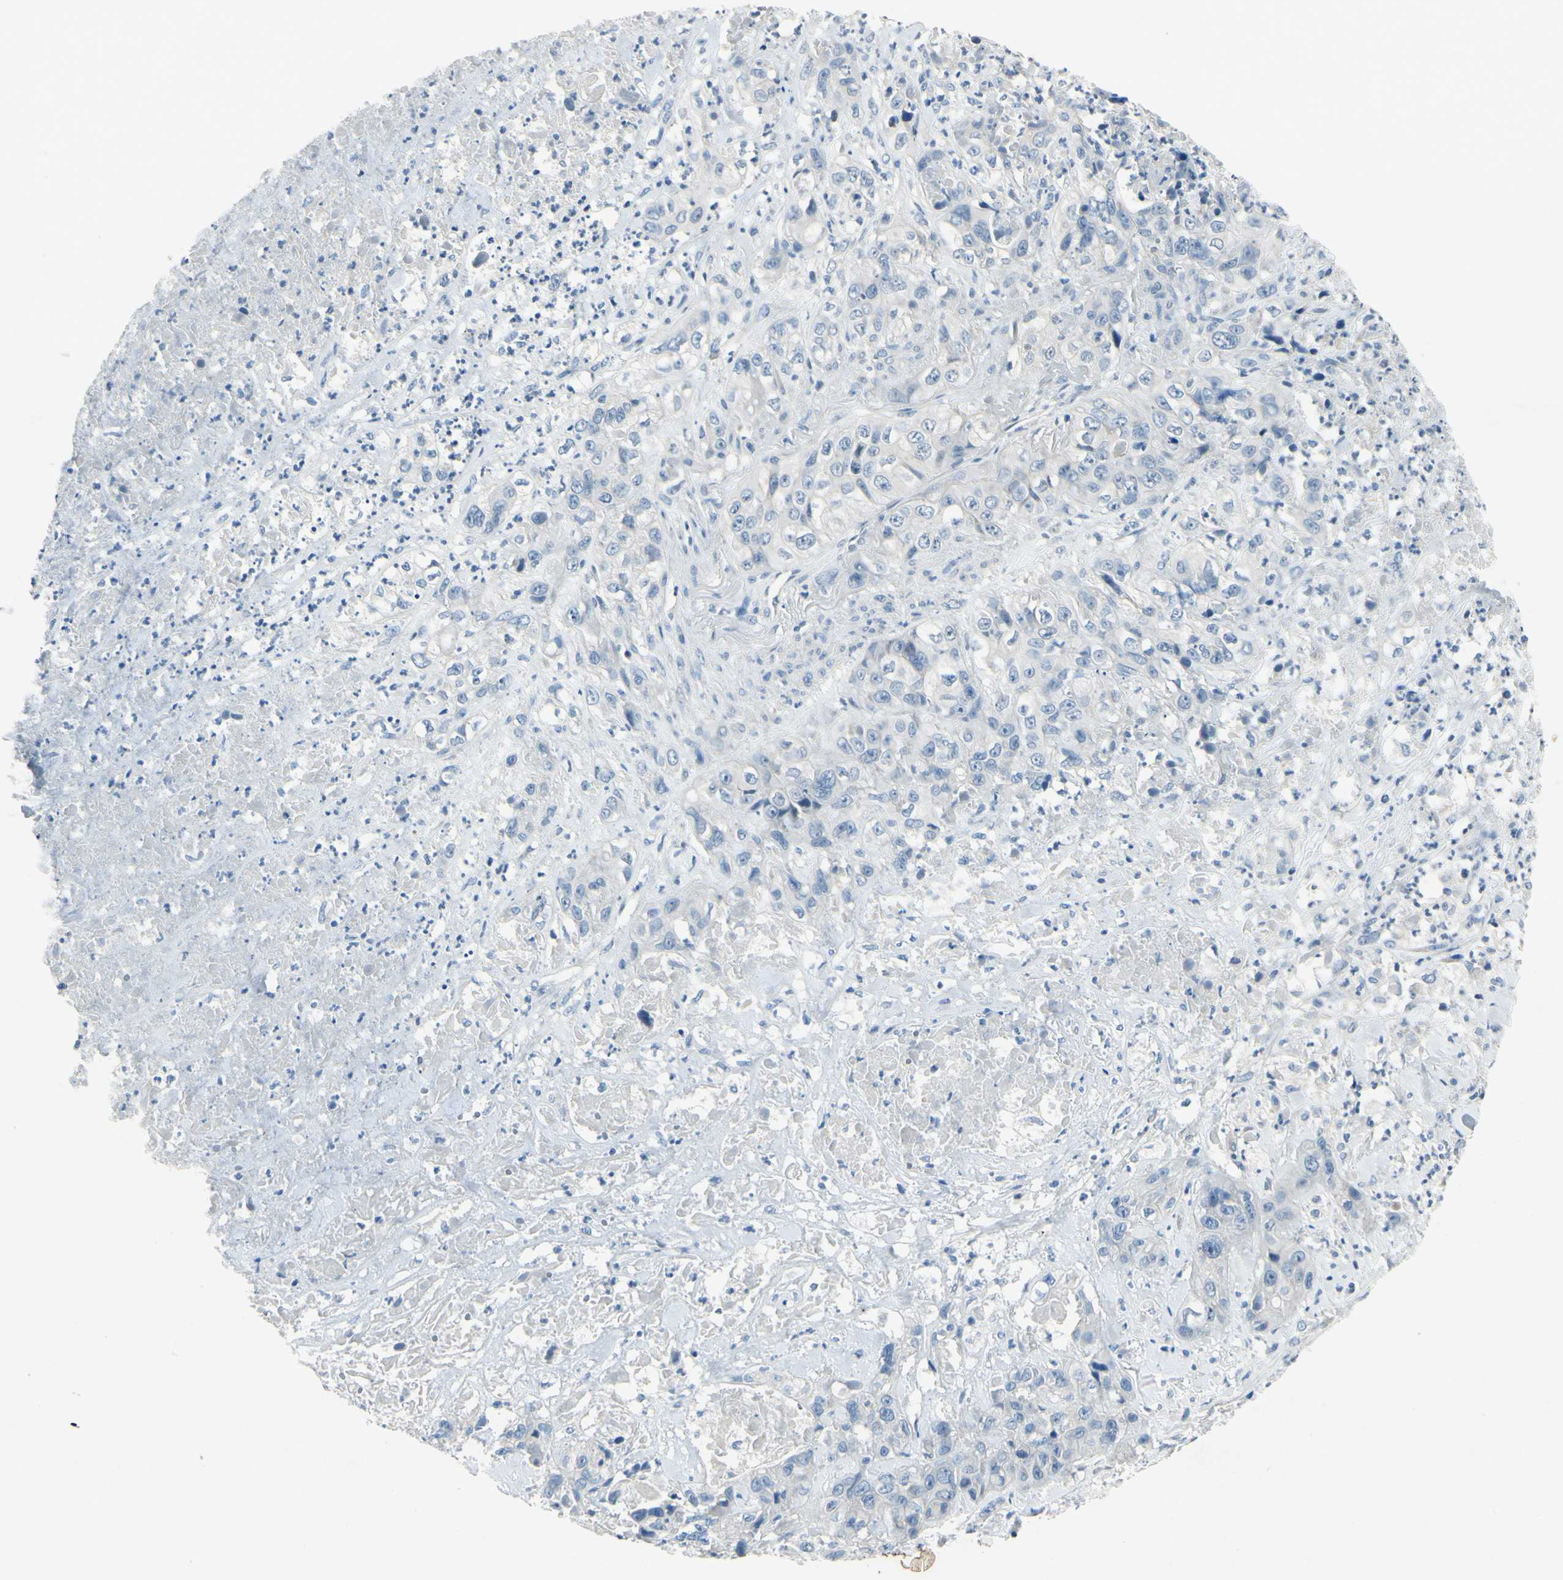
{"staining": {"intensity": "negative", "quantity": "none", "location": "none"}, "tissue": "liver cancer", "cell_type": "Tumor cells", "image_type": "cancer", "snomed": [{"axis": "morphology", "description": "Cholangiocarcinoma"}, {"axis": "topography", "description": "Liver"}], "caption": "DAB immunohistochemical staining of liver cancer (cholangiocarcinoma) demonstrates no significant positivity in tumor cells.", "gene": "SNAP91", "patient": {"sex": "female", "age": 61}}